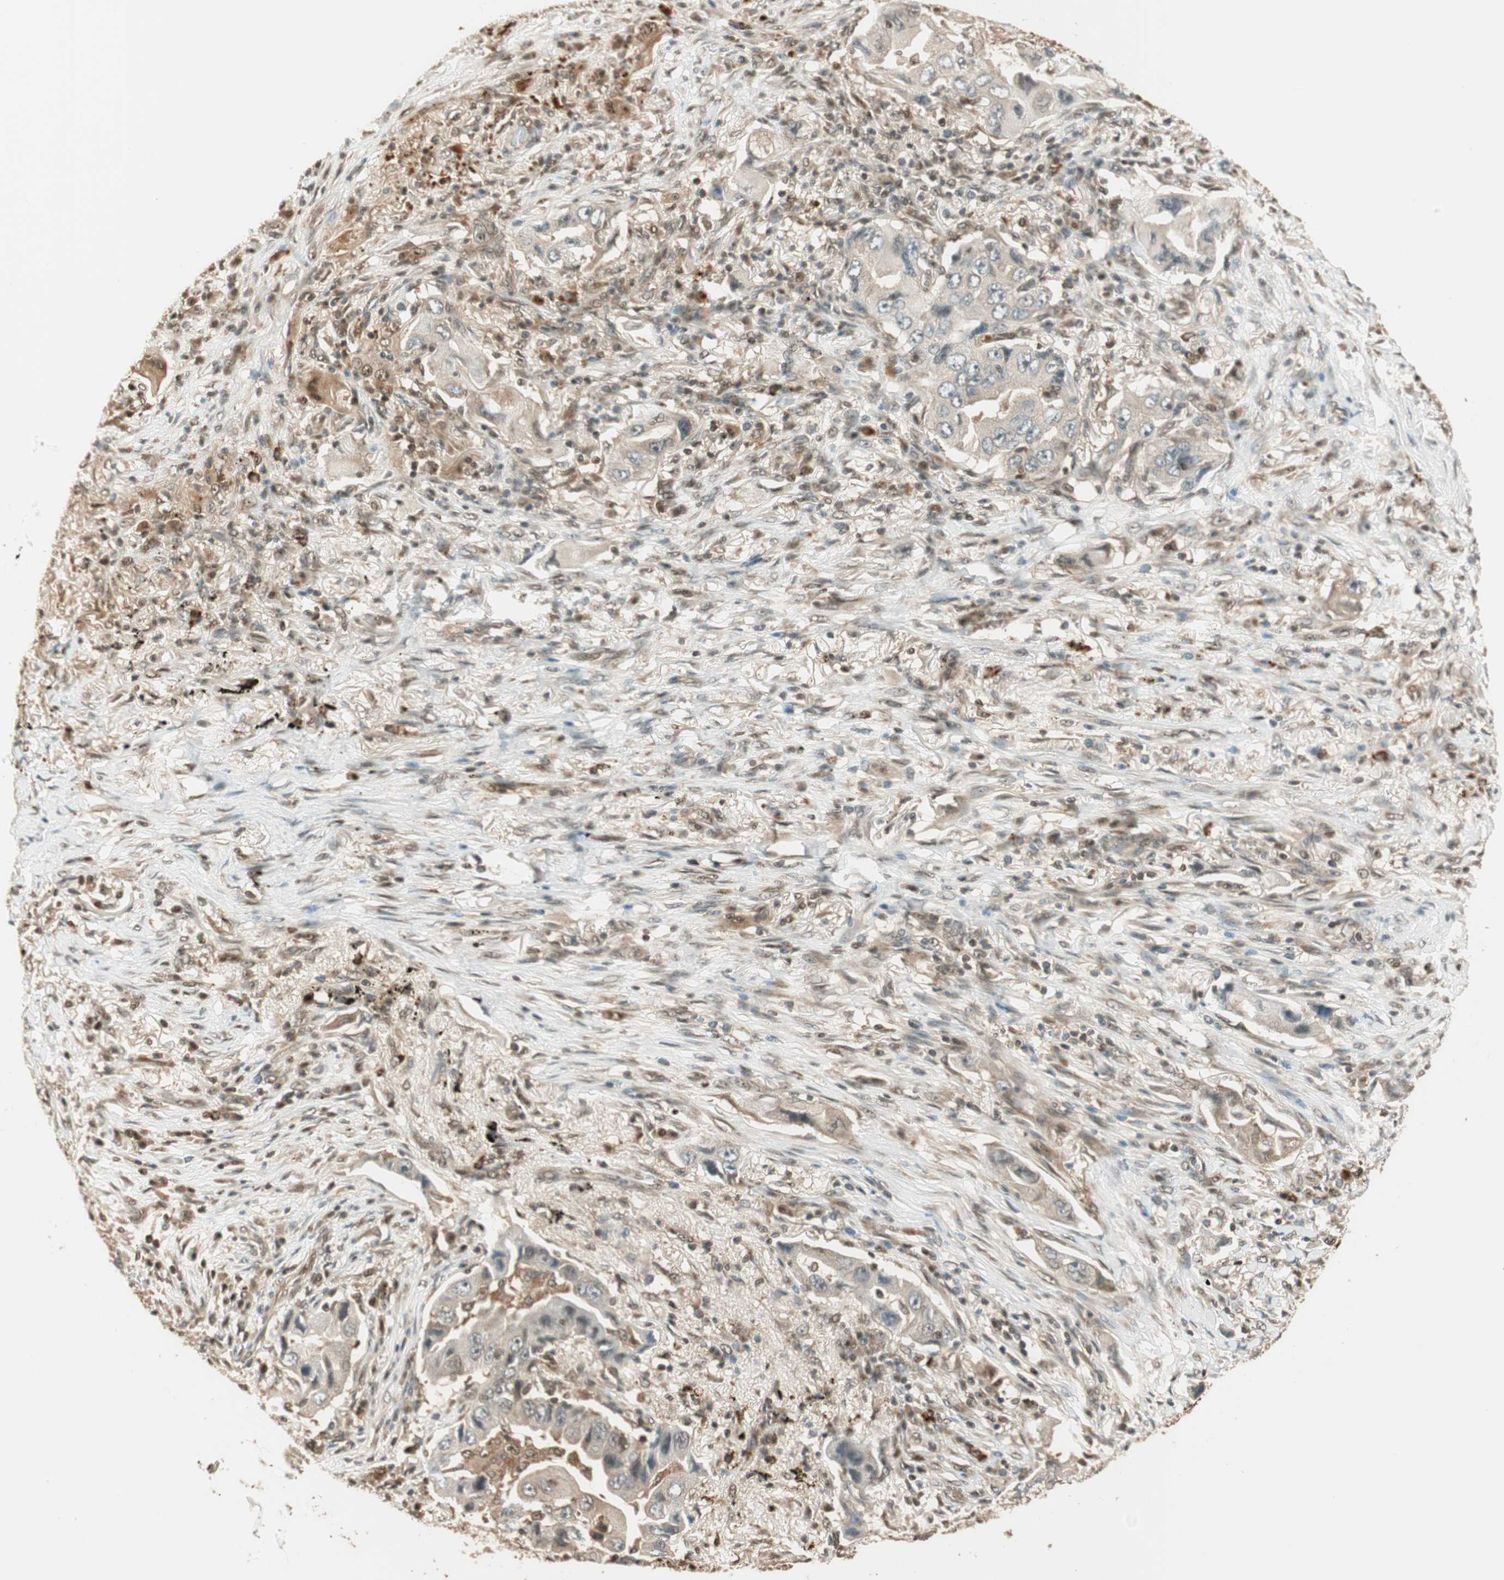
{"staining": {"intensity": "moderate", "quantity": ">75%", "location": "cytoplasmic/membranous"}, "tissue": "lung cancer", "cell_type": "Tumor cells", "image_type": "cancer", "snomed": [{"axis": "morphology", "description": "Adenocarcinoma, NOS"}, {"axis": "topography", "description": "Lung"}], "caption": "IHC of adenocarcinoma (lung) displays medium levels of moderate cytoplasmic/membranous positivity in approximately >75% of tumor cells. The staining was performed using DAB (3,3'-diaminobenzidine), with brown indicating positive protein expression. Nuclei are stained blue with hematoxylin.", "gene": "ZNF443", "patient": {"sex": "female", "age": 65}}